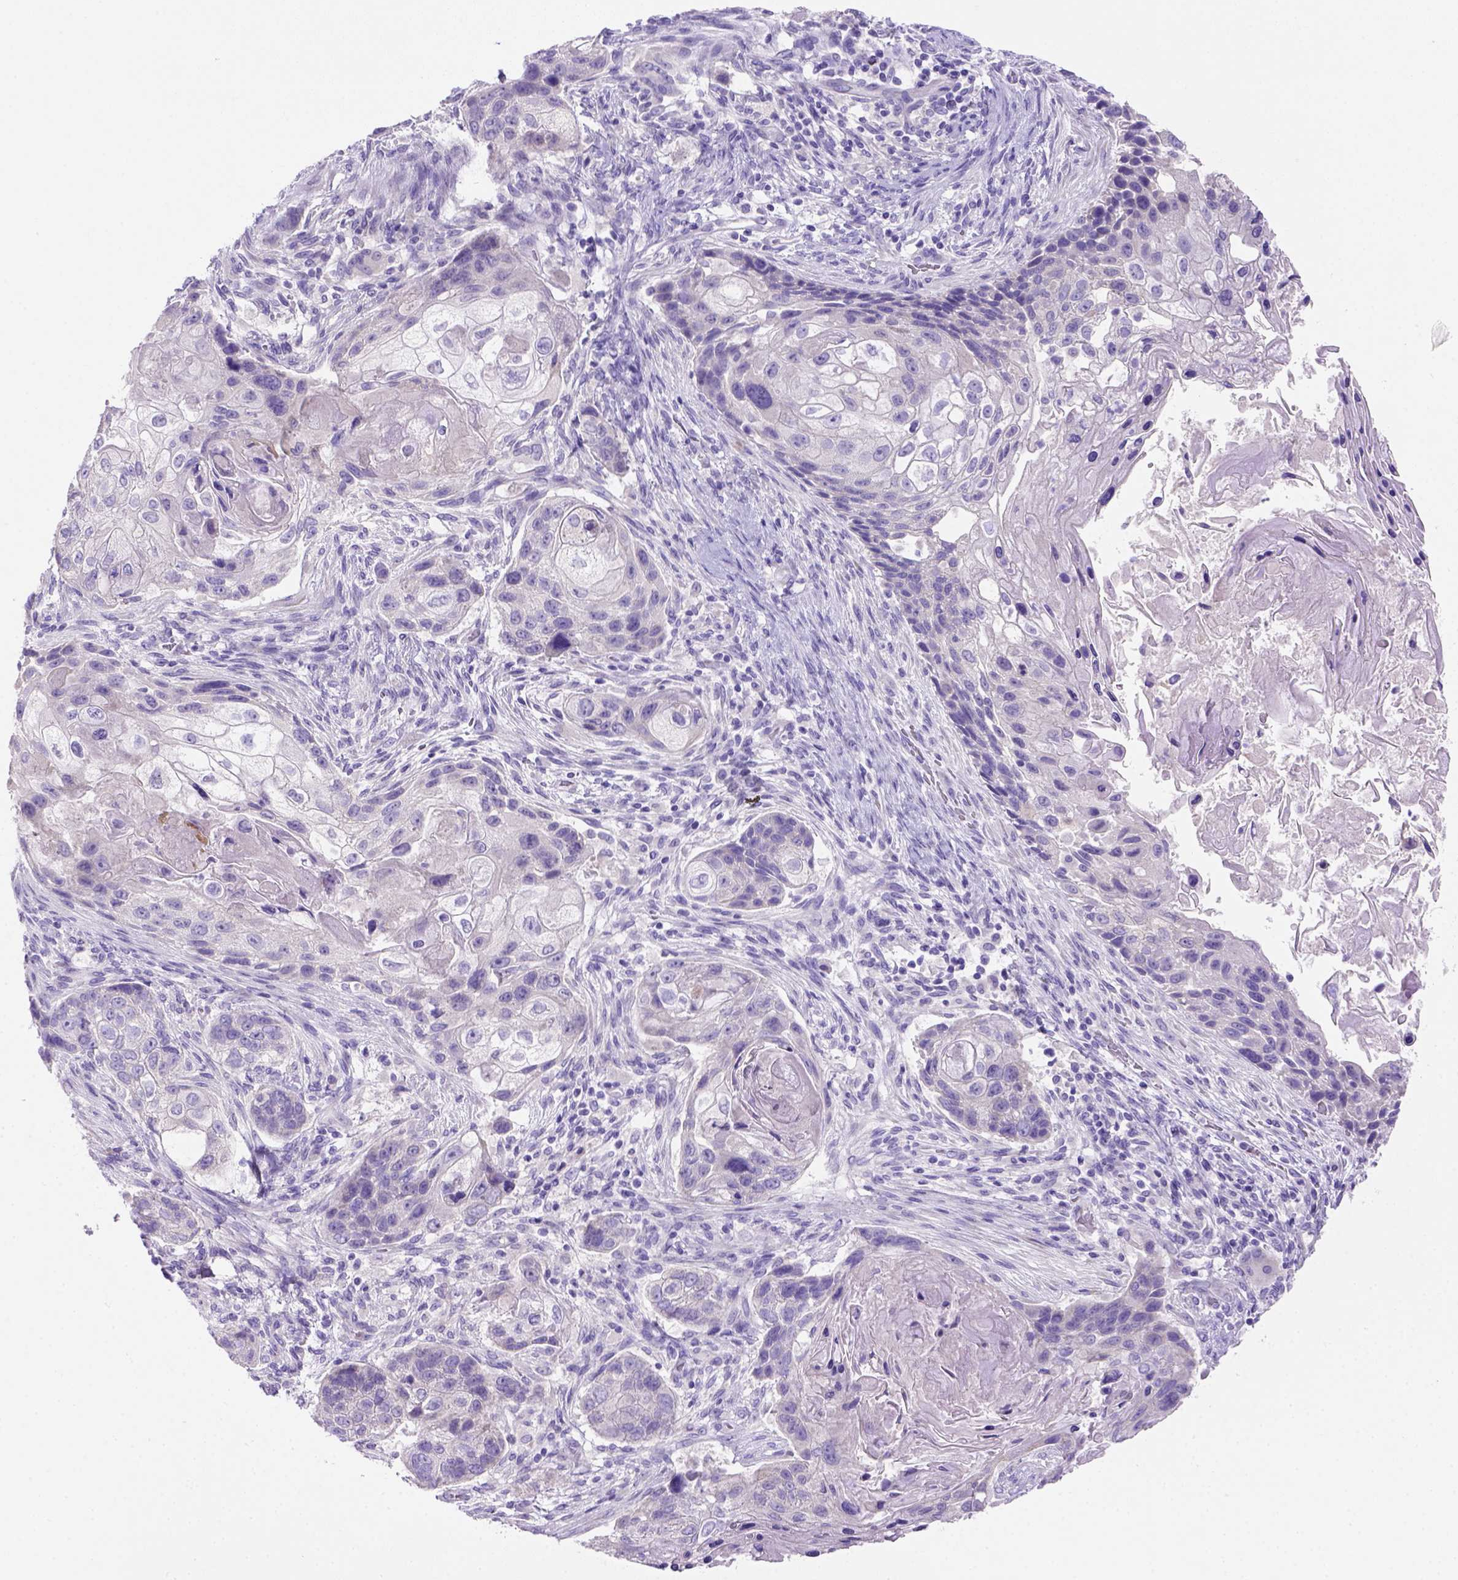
{"staining": {"intensity": "negative", "quantity": "none", "location": "none"}, "tissue": "lung cancer", "cell_type": "Tumor cells", "image_type": "cancer", "snomed": [{"axis": "morphology", "description": "Squamous cell carcinoma, NOS"}, {"axis": "topography", "description": "Lung"}], "caption": "Tumor cells are negative for protein expression in human lung cancer (squamous cell carcinoma).", "gene": "SIRPD", "patient": {"sex": "male", "age": 69}}